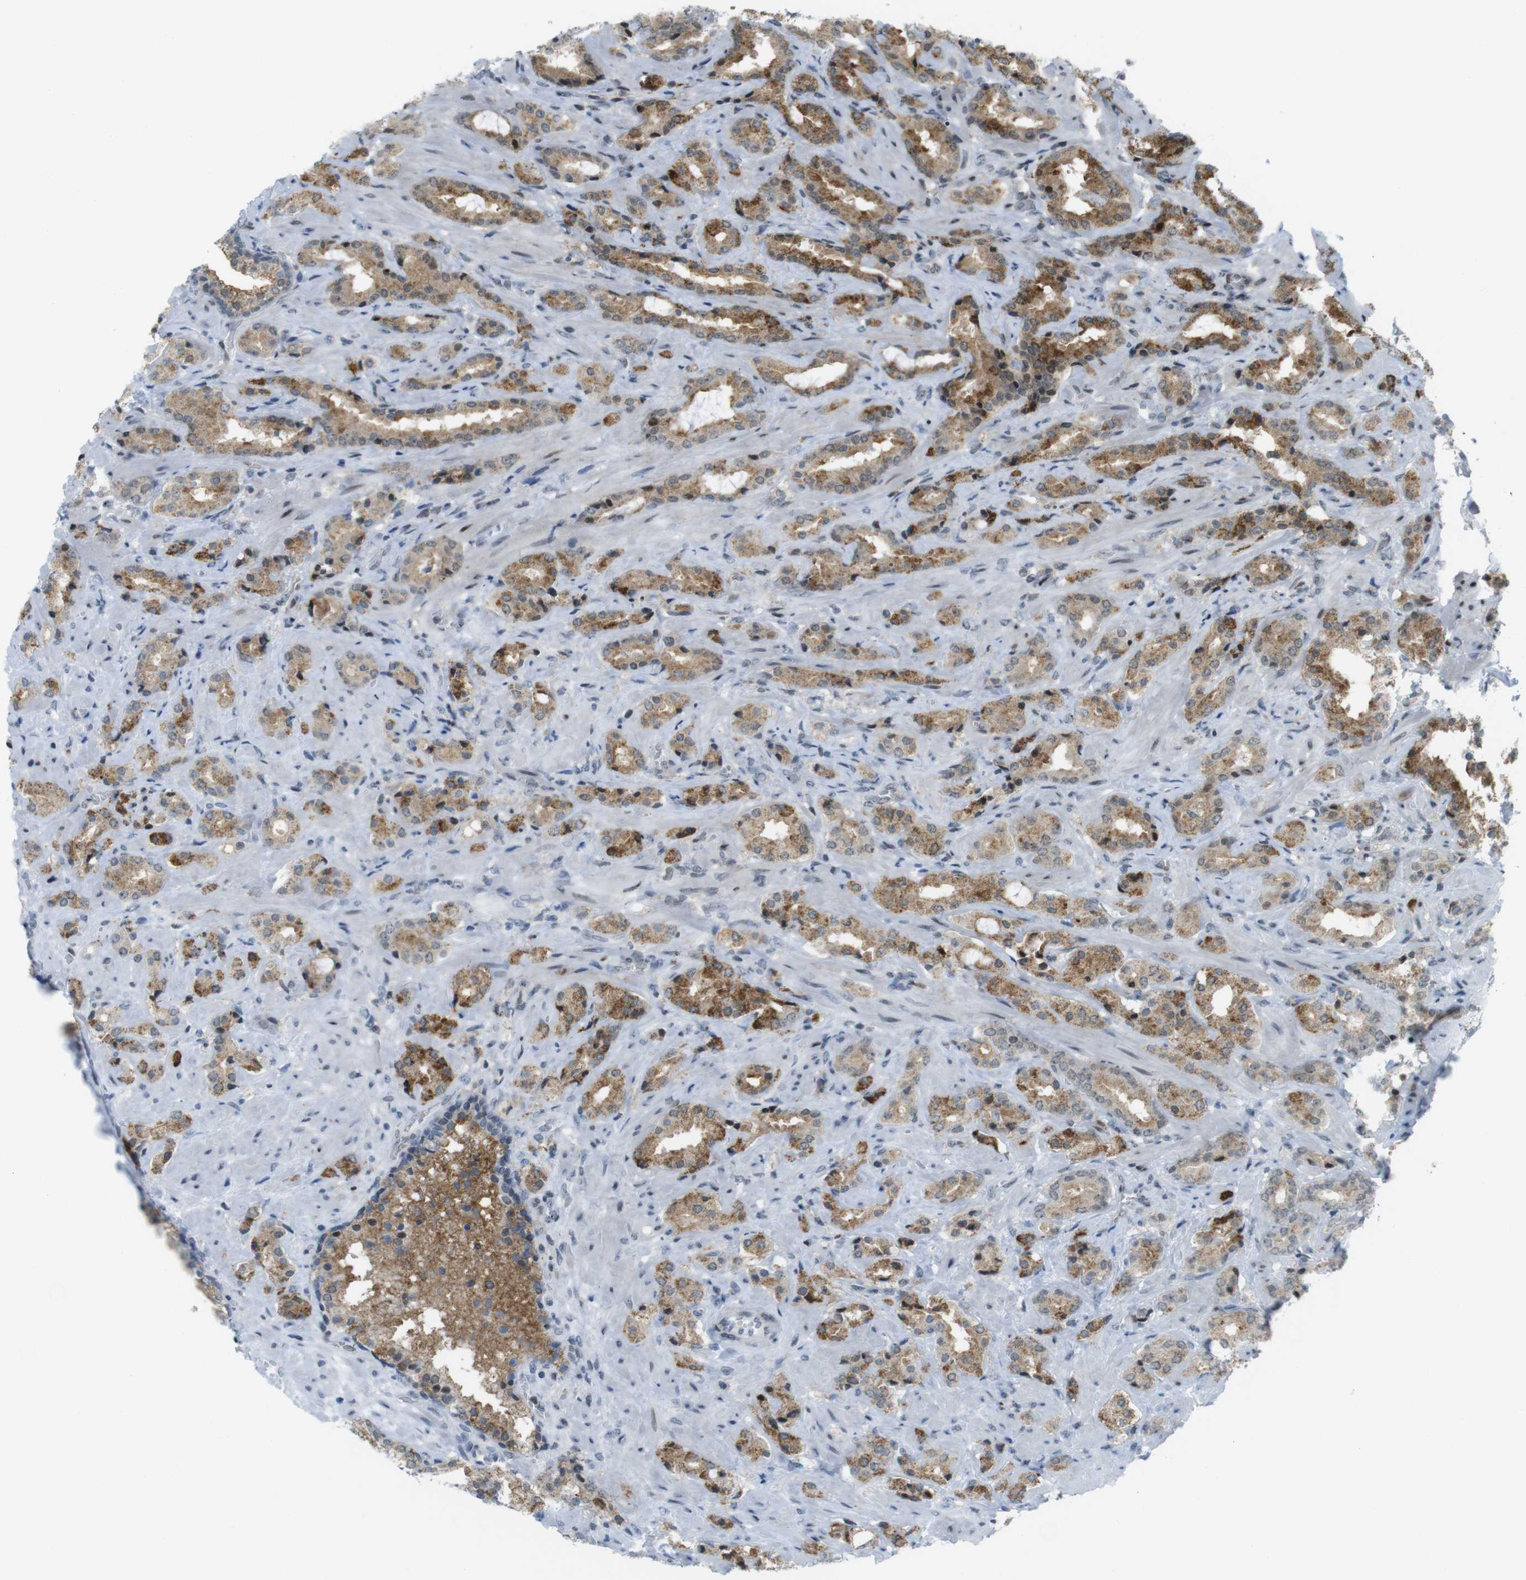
{"staining": {"intensity": "moderate", "quantity": ">75%", "location": "cytoplasmic/membranous"}, "tissue": "prostate cancer", "cell_type": "Tumor cells", "image_type": "cancer", "snomed": [{"axis": "morphology", "description": "Adenocarcinoma, High grade"}, {"axis": "topography", "description": "Prostate"}], "caption": "An immunohistochemistry (IHC) histopathology image of neoplastic tissue is shown. Protein staining in brown labels moderate cytoplasmic/membranous positivity in prostate cancer within tumor cells. Nuclei are stained in blue.", "gene": "UBB", "patient": {"sex": "male", "age": 64}}